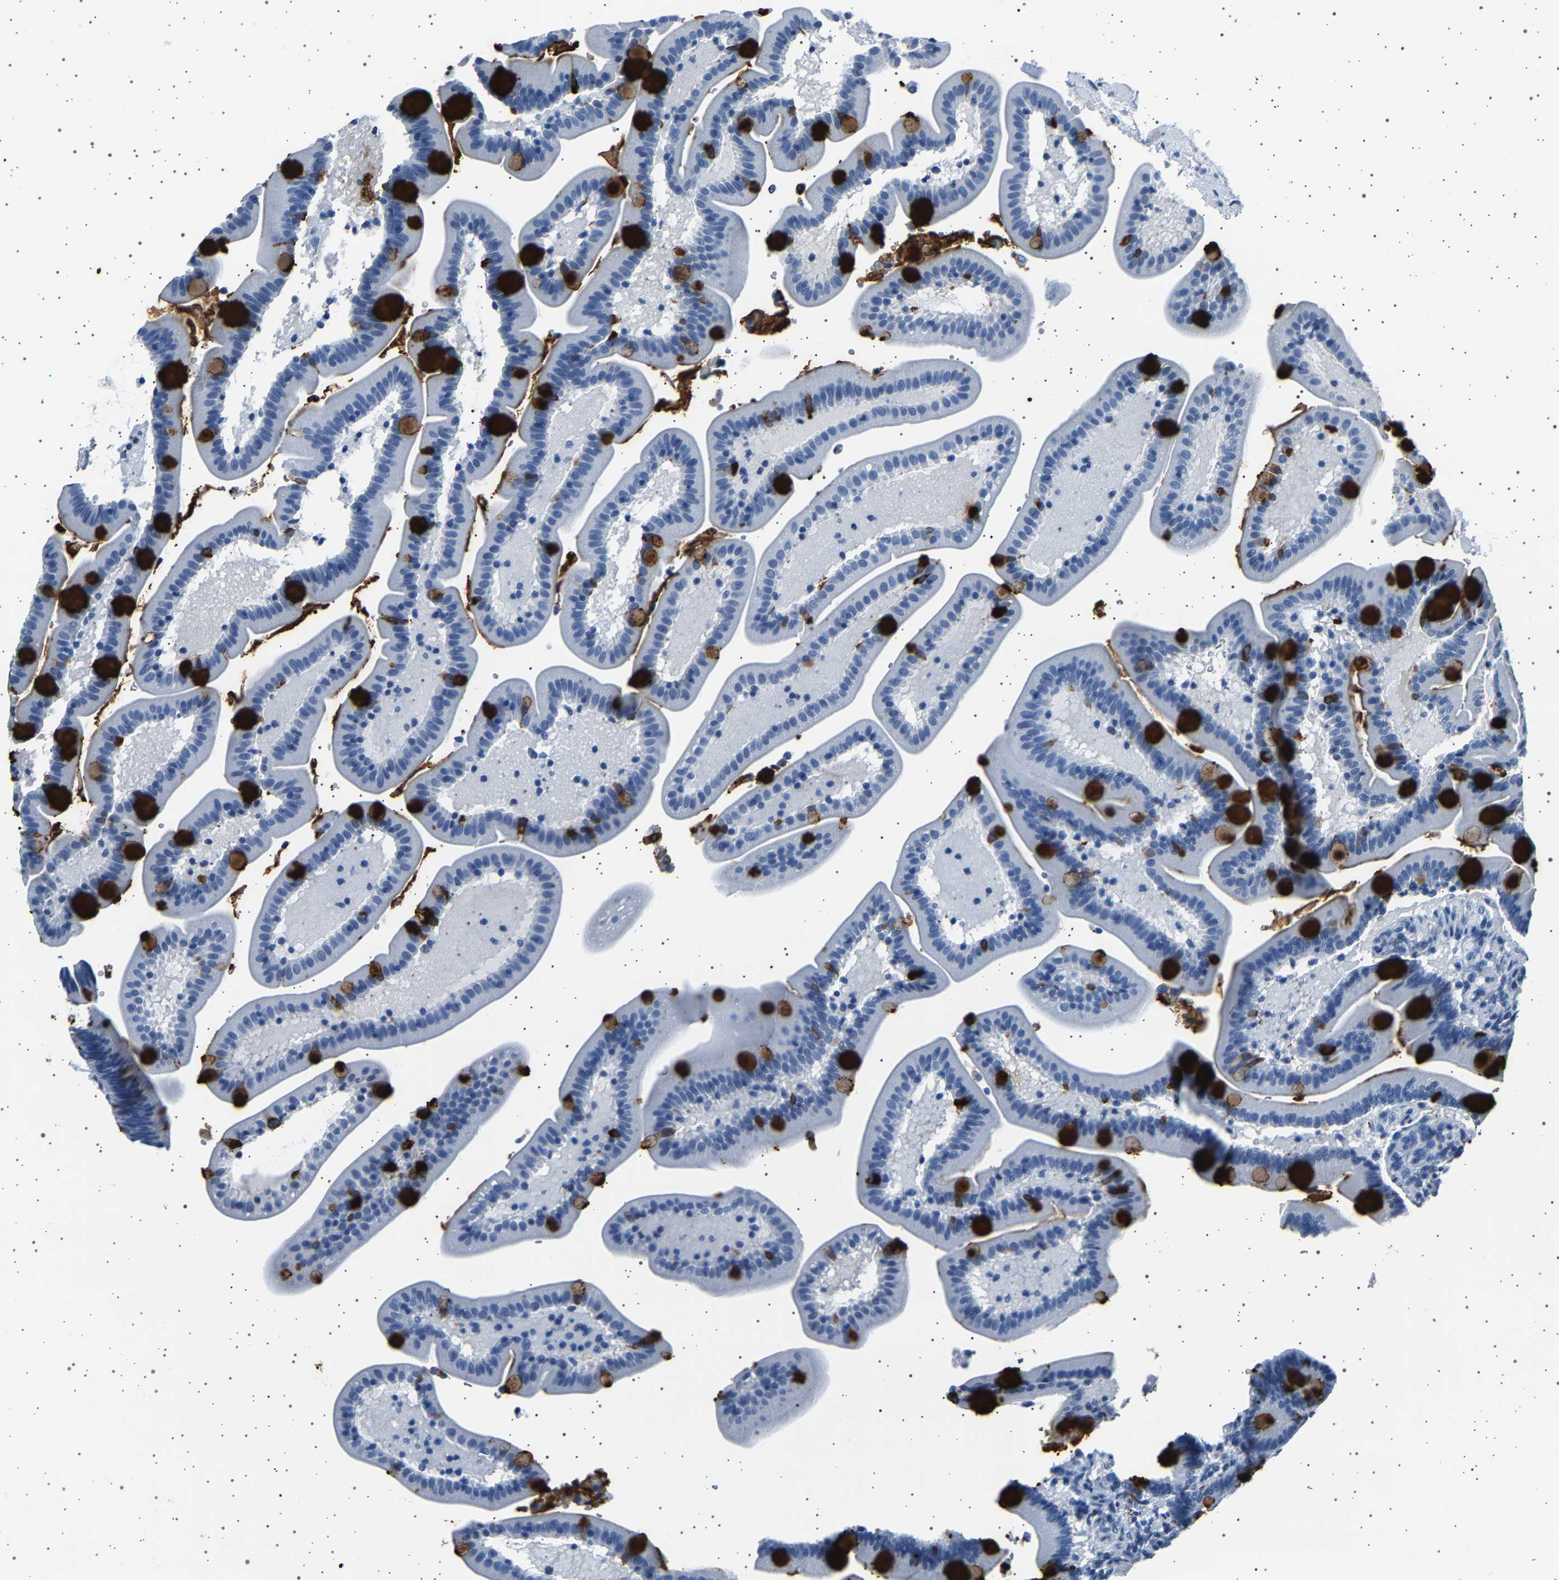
{"staining": {"intensity": "strong", "quantity": "25%-75%", "location": "cytoplasmic/membranous"}, "tissue": "duodenum", "cell_type": "Glandular cells", "image_type": "normal", "snomed": [{"axis": "morphology", "description": "Normal tissue, NOS"}, {"axis": "topography", "description": "Duodenum"}], "caption": "The image exhibits staining of normal duodenum, revealing strong cytoplasmic/membranous protein positivity (brown color) within glandular cells. The protein is shown in brown color, while the nuclei are stained blue.", "gene": "TFF3", "patient": {"sex": "male", "age": 54}}